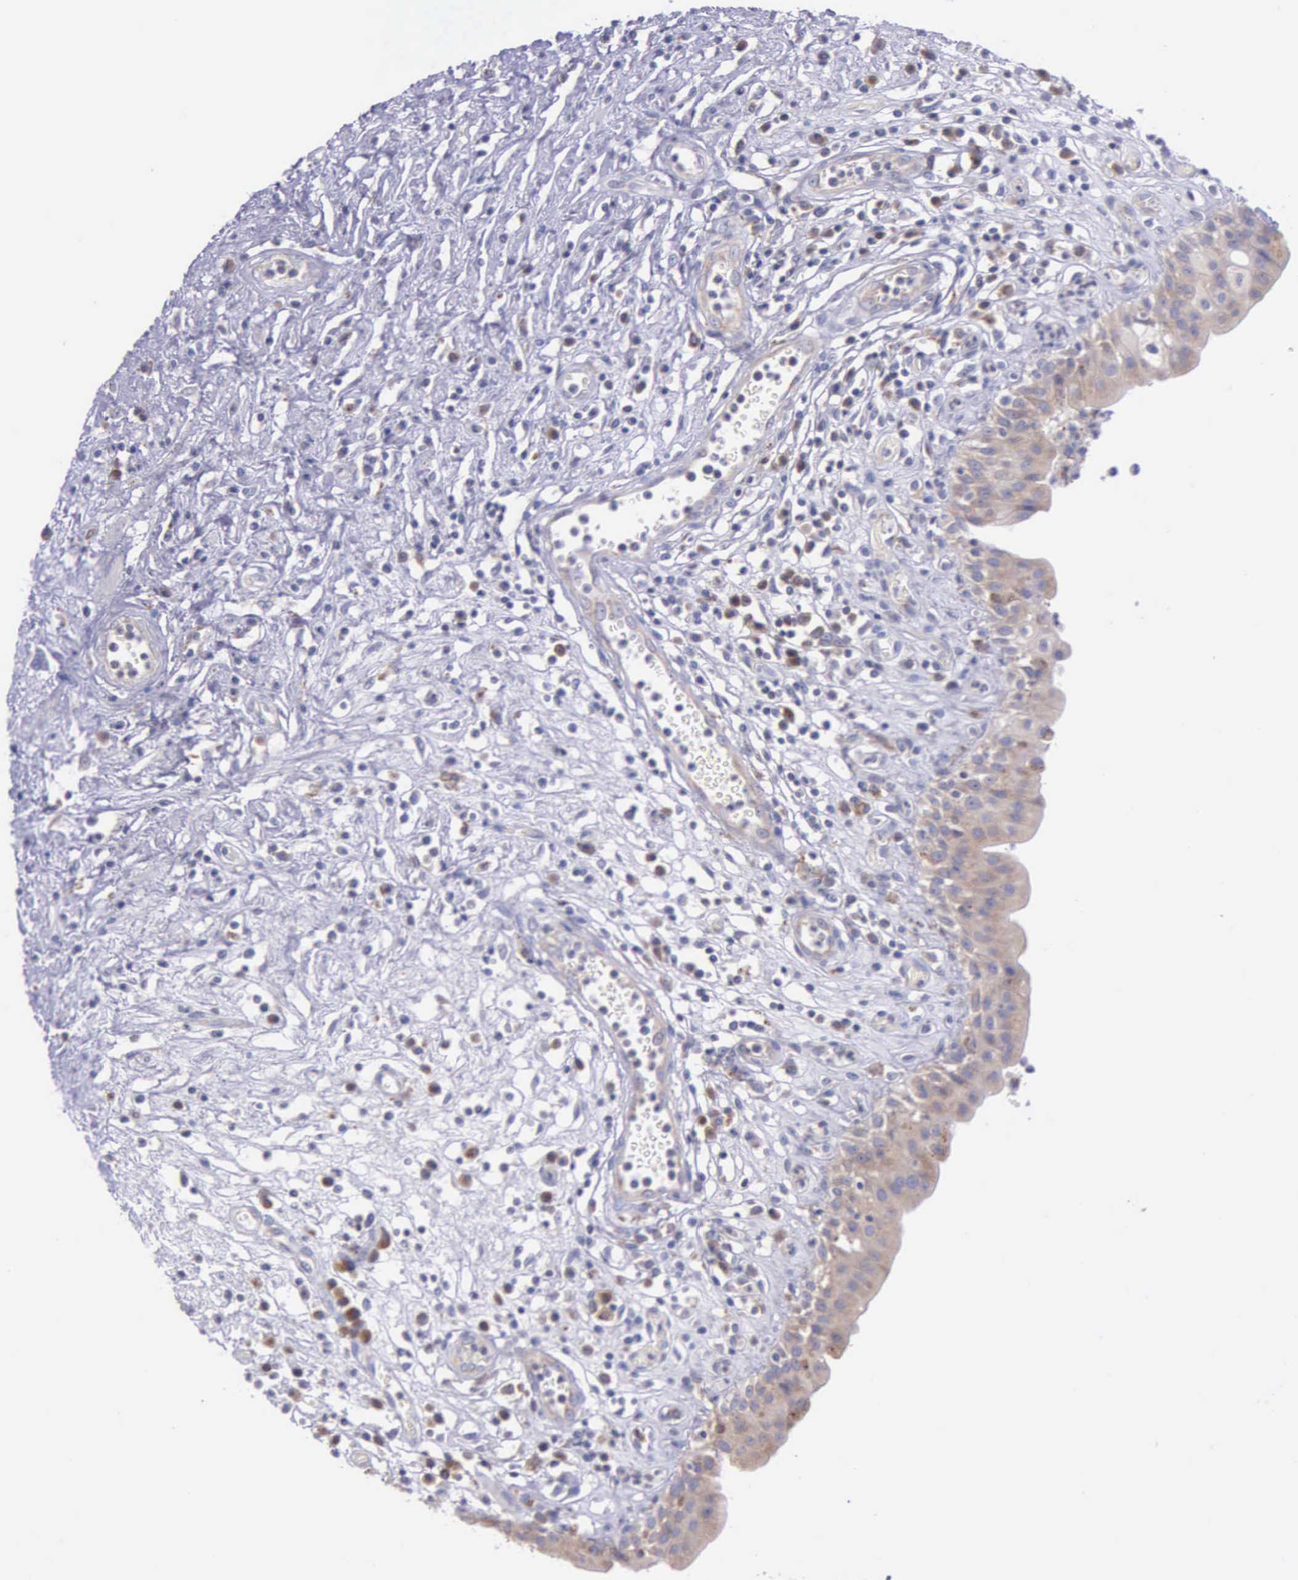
{"staining": {"intensity": "weak", "quantity": ">75%", "location": "cytoplasmic/membranous"}, "tissue": "urinary bladder", "cell_type": "Urothelial cells", "image_type": "normal", "snomed": [{"axis": "morphology", "description": "Normal tissue, NOS"}, {"axis": "topography", "description": "Urinary bladder"}], "caption": "Urinary bladder stained with DAB (3,3'-diaminobenzidine) IHC demonstrates low levels of weak cytoplasmic/membranous expression in about >75% of urothelial cells.", "gene": "CTAGE15", "patient": {"sex": "female", "age": 85}}